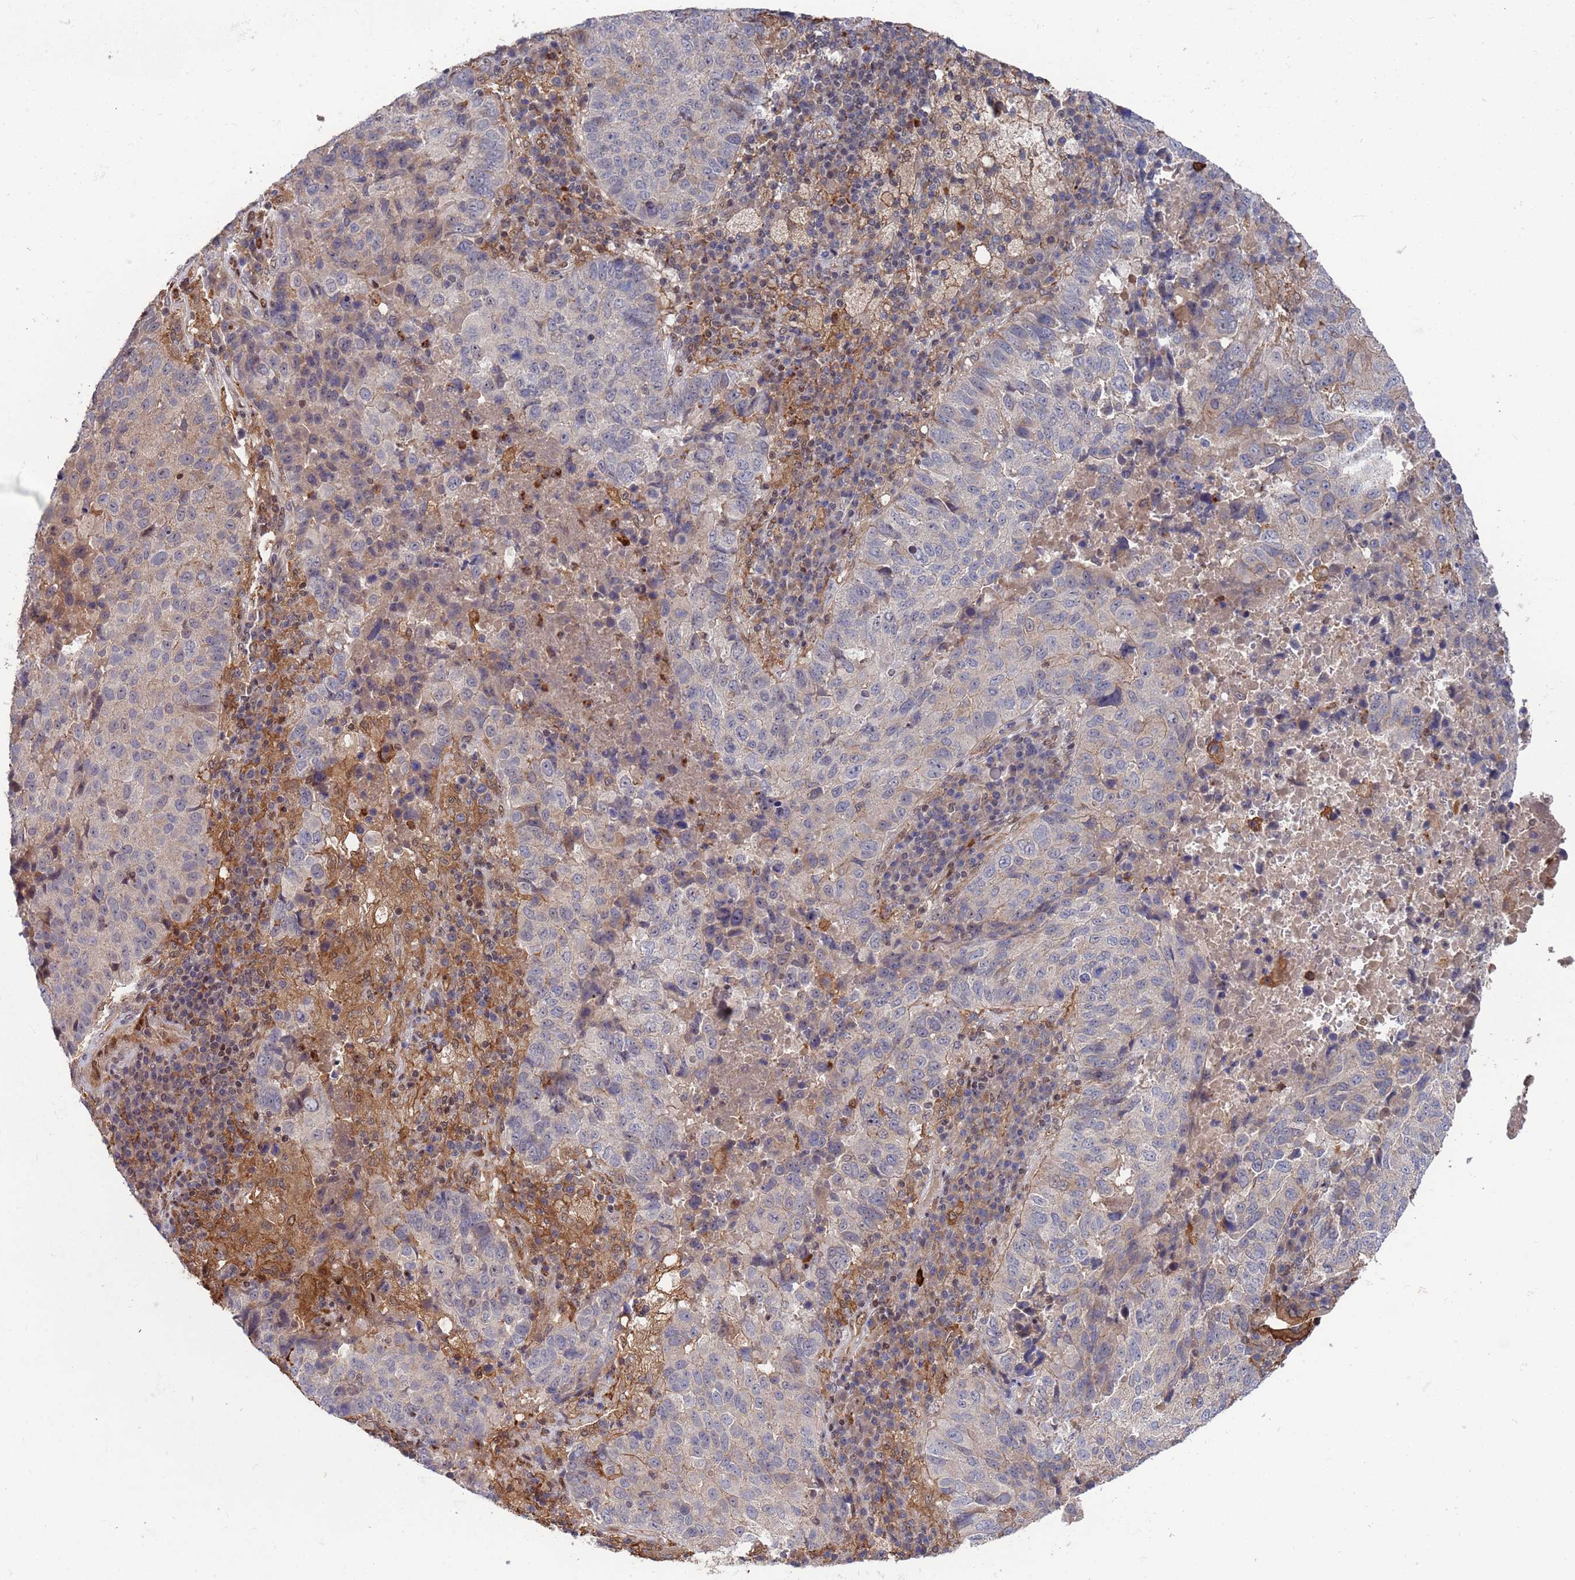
{"staining": {"intensity": "negative", "quantity": "none", "location": "none"}, "tissue": "lung cancer", "cell_type": "Tumor cells", "image_type": "cancer", "snomed": [{"axis": "morphology", "description": "Squamous cell carcinoma, NOS"}, {"axis": "topography", "description": "Lung"}], "caption": "Immunohistochemistry (IHC) image of human lung cancer stained for a protein (brown), which reveals no staining in tumor cells.", "gene": "TMBIM6", "patient": {"sex": "male", "age": 73}}